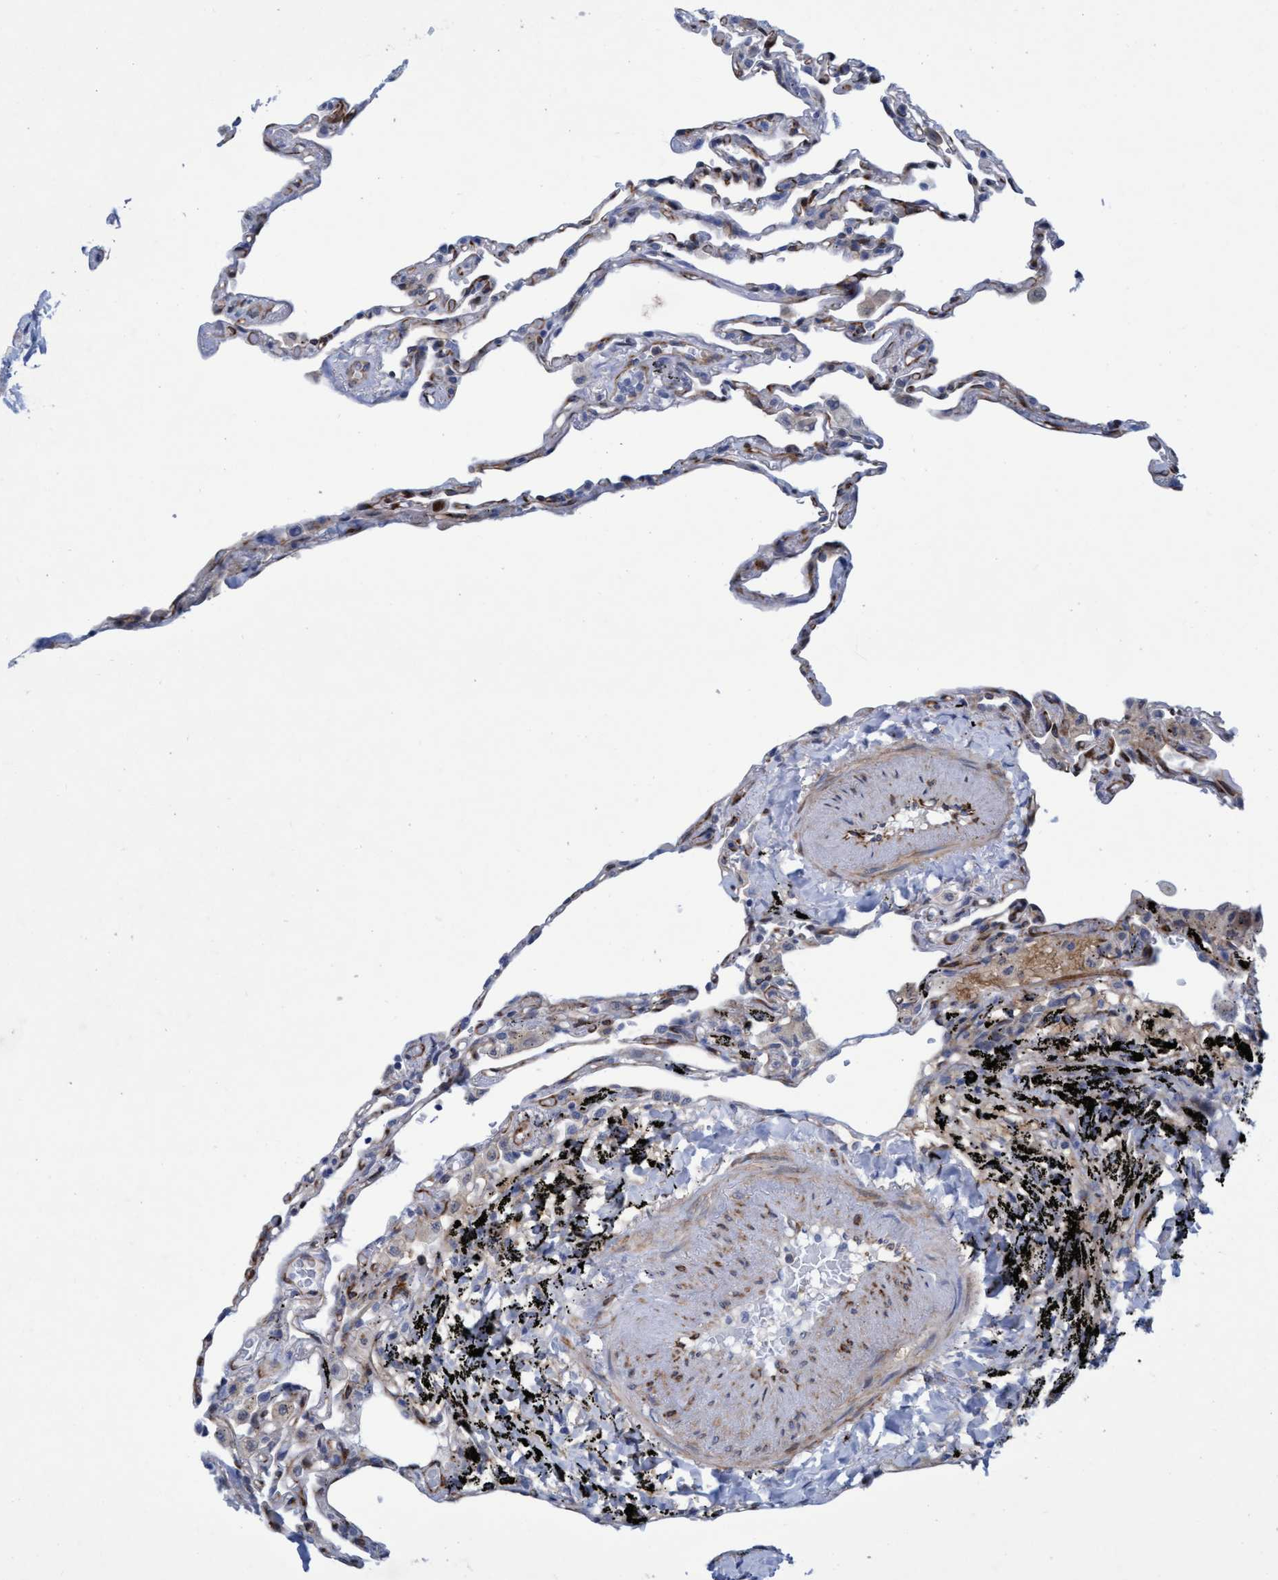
{"staining": {"intensity": "weak", "quantity": "<25%", "location": "cytoplasmic/membranous"}, "tissue": "lung", "cell_type": "Alveolar cells", "image_type": "normal", "snomed": [{"axis": "morphology", "description": "Normal tissue, NOS"}, {"axis": "topography", "description": "Lung"}], "caption": "The IHC photomicrograph has no significant positivity in alveolar cells of lung.", "gene": "SLC43A2", "patient": {"sex": "male", "age": 59}}